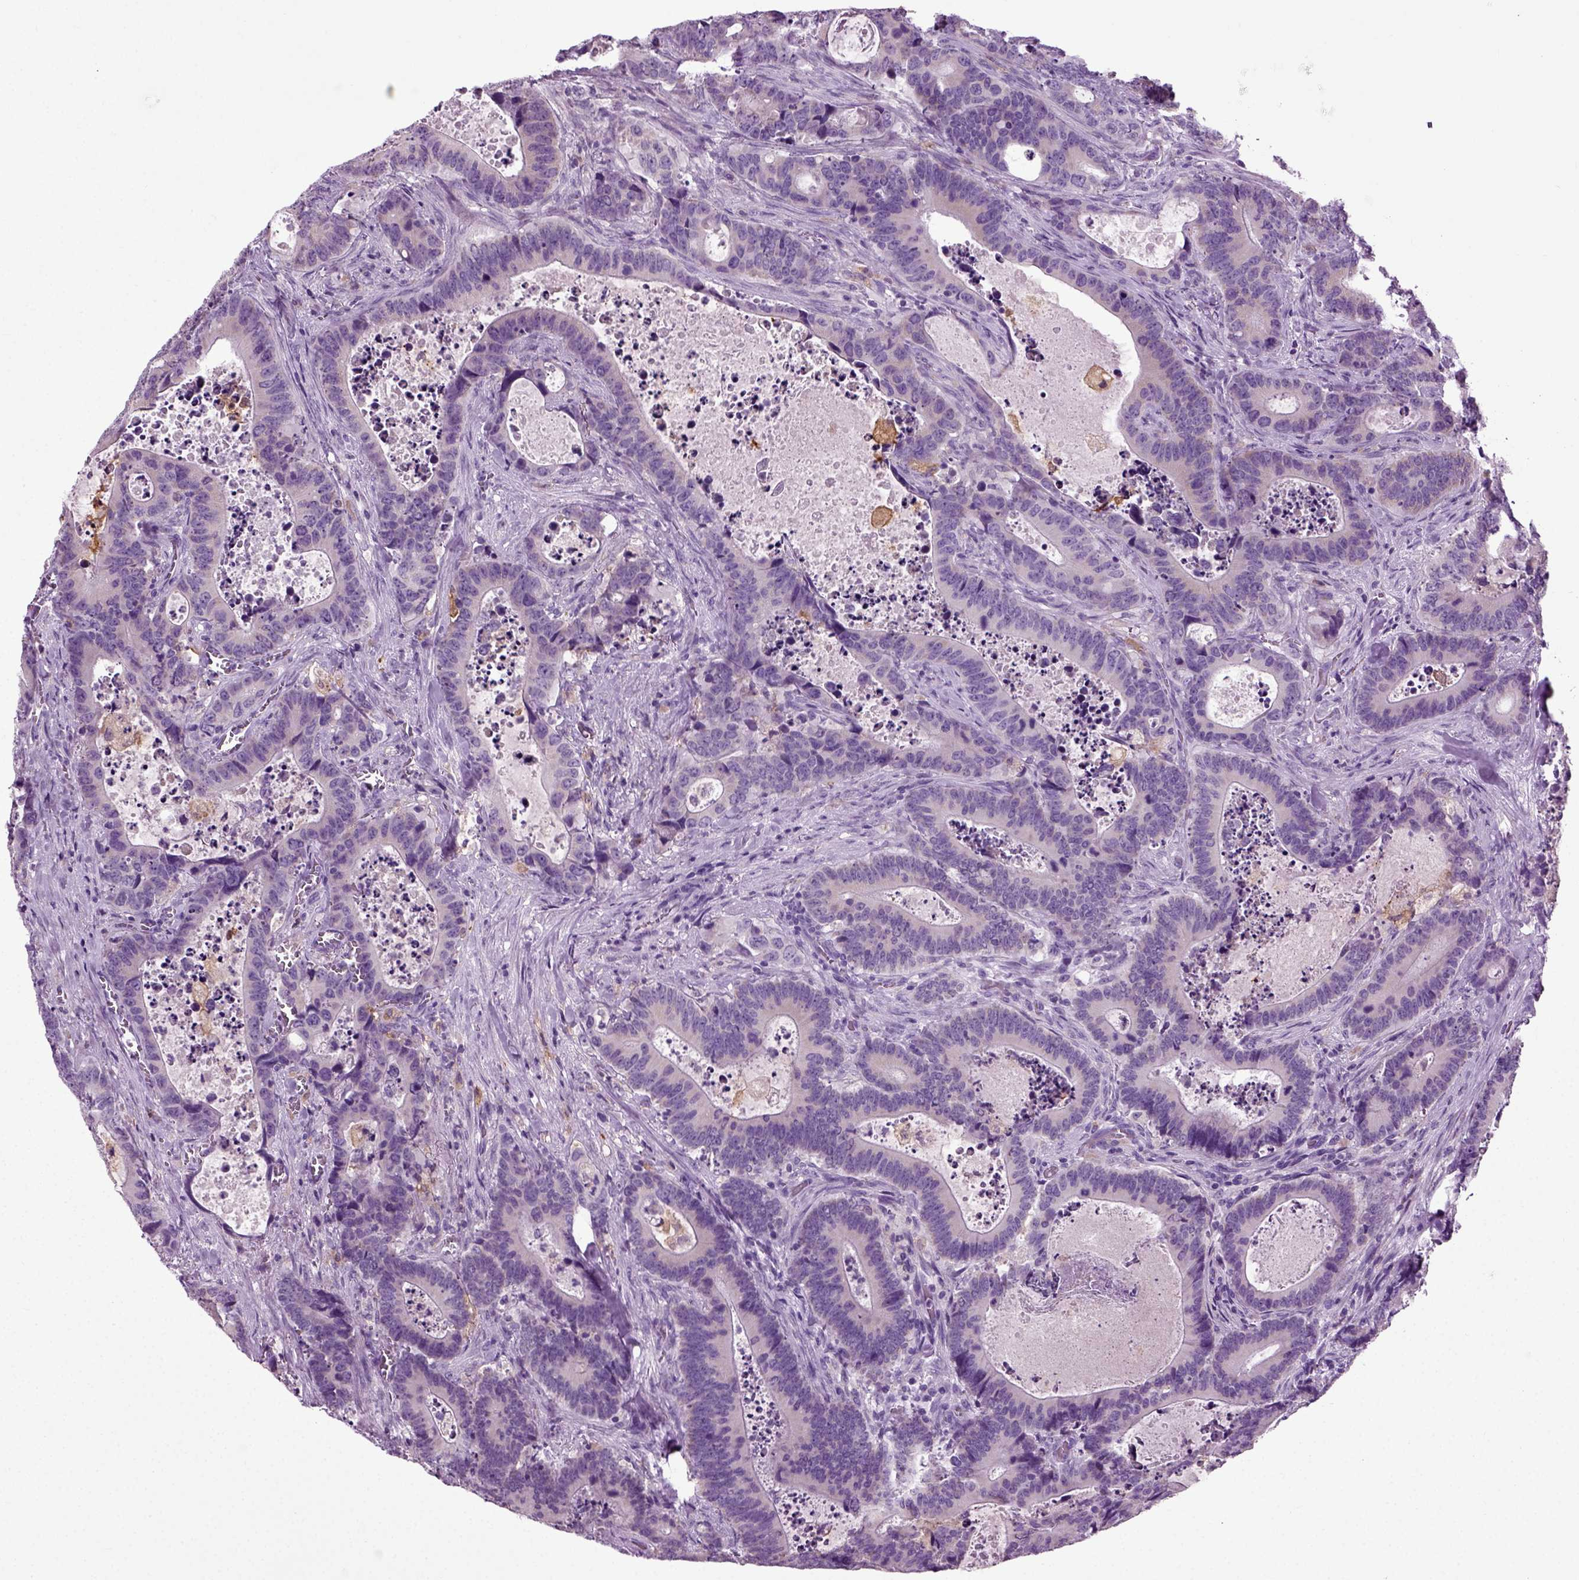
{"staining": {"intensity": "negative", "quantity": "none", "location": "none"}, "tissue": "colorectal cancer", "cell_type": "Tumor cells", "image_type": "cancer", "snomed": [{"axis": "morphology", "description": "Adenocarcinoma, NOS"}, {"axis": "topography", "description": "Colon"}], "caption": "This is an immunohistochemistry (IHC) histopathology image of human colorectal cancer (adenocarcinoma). There is no expression in tumor cells.", "gene": "DNAH10", "patient": {"sex": "female", "age": 82}}